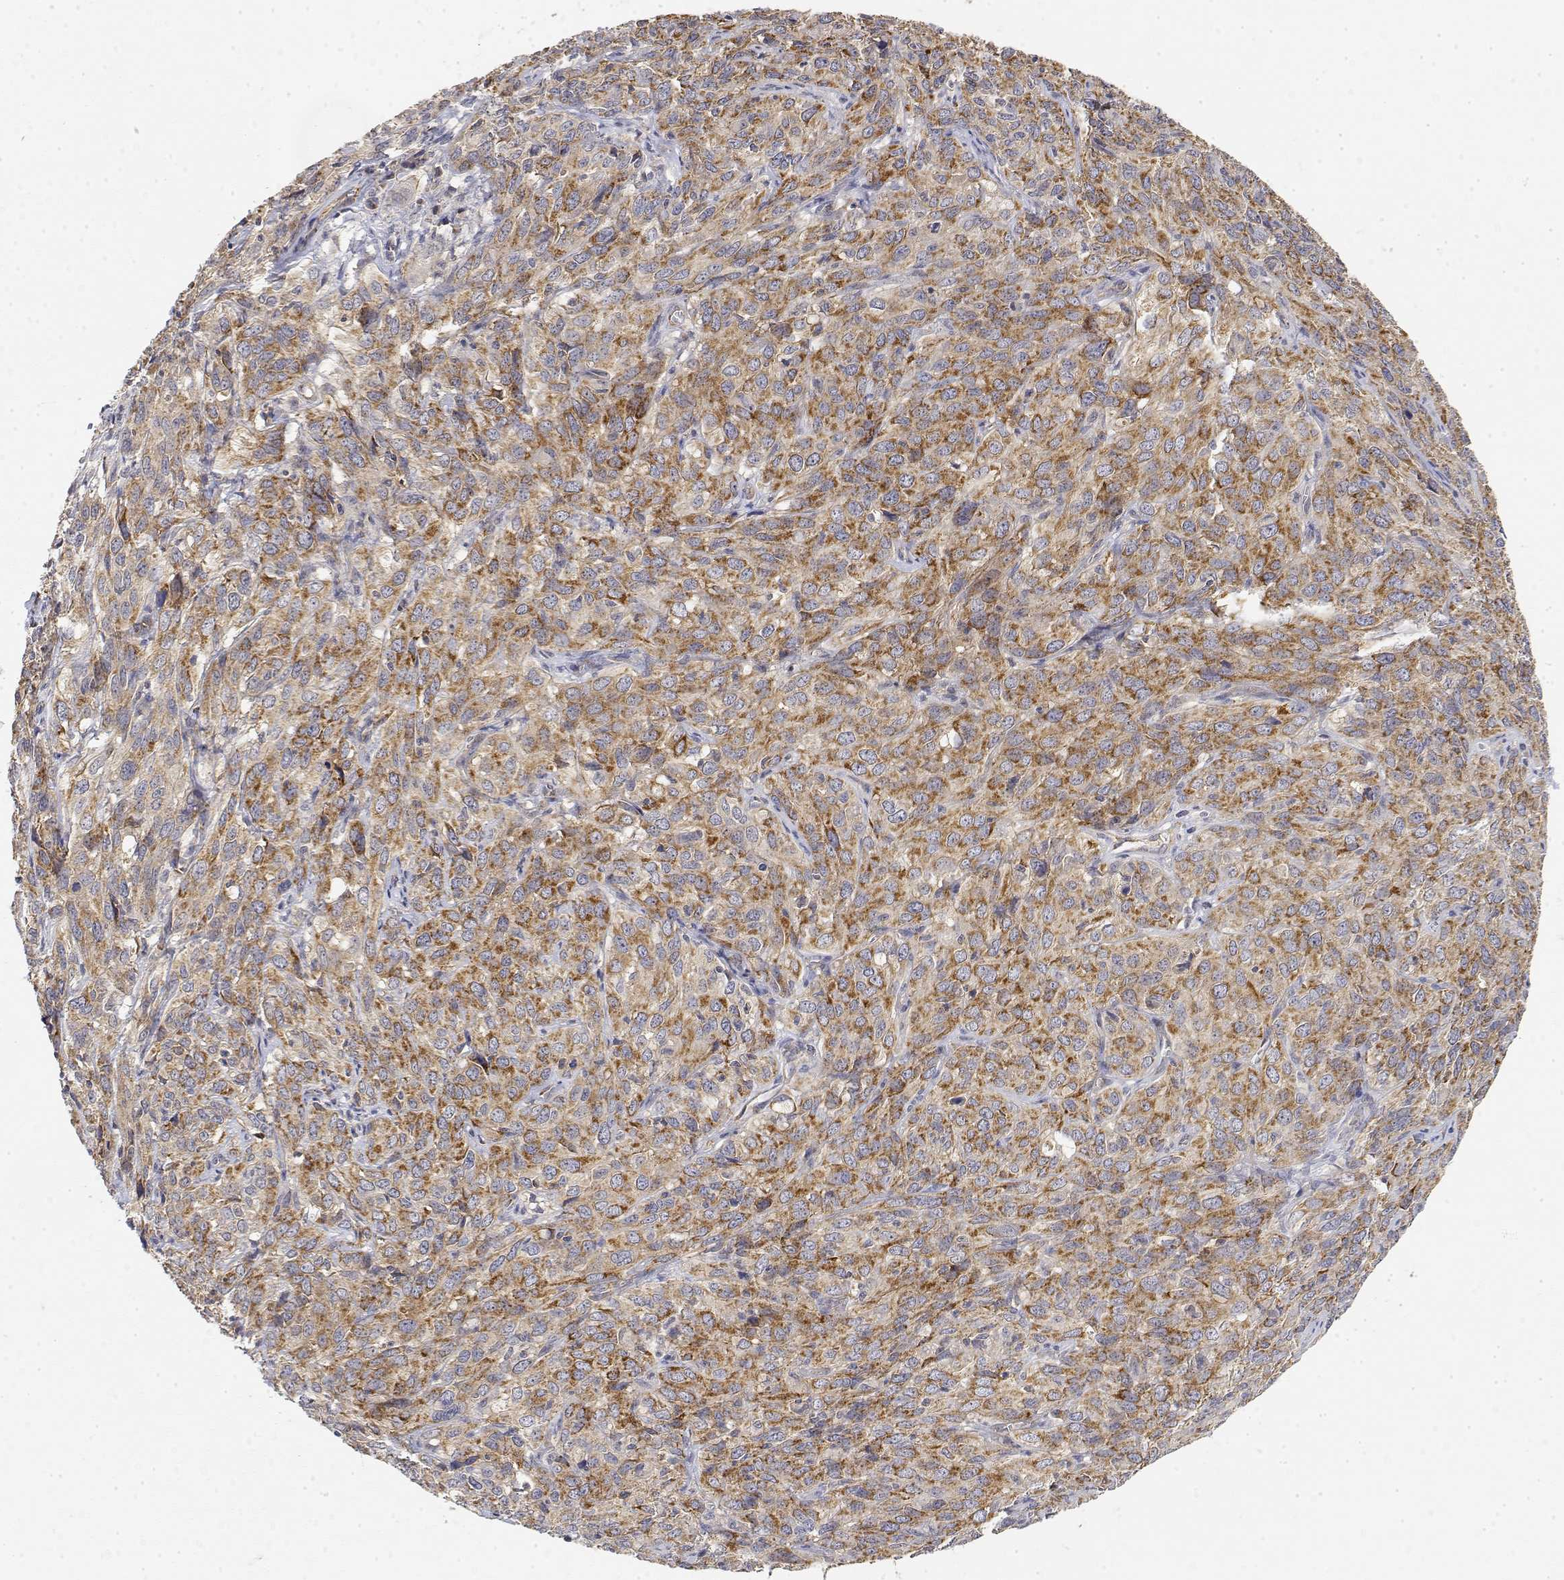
{"staining": {"intensity": "moderate", "quantity": ">75%", "location": "cytoplasmic/membranous"}, "tissue": "cervical cancer", "cell_type": "Tumor cells", "image_type": "cancer", "snomed": [{"axis": "morphology", "description": "Squamous cell carcinoma, NOS"}, {"axis": "topography", "description": "Cervix"}], "caption": "Protein staining by immunohistochemistry (IHC) displays moderate cytoplasmic/membranous expression in approximately >75% of tumor cells in cervical cancer.", "gene": "LONRF3", "patient": {"sex": "female", "age": 51}}